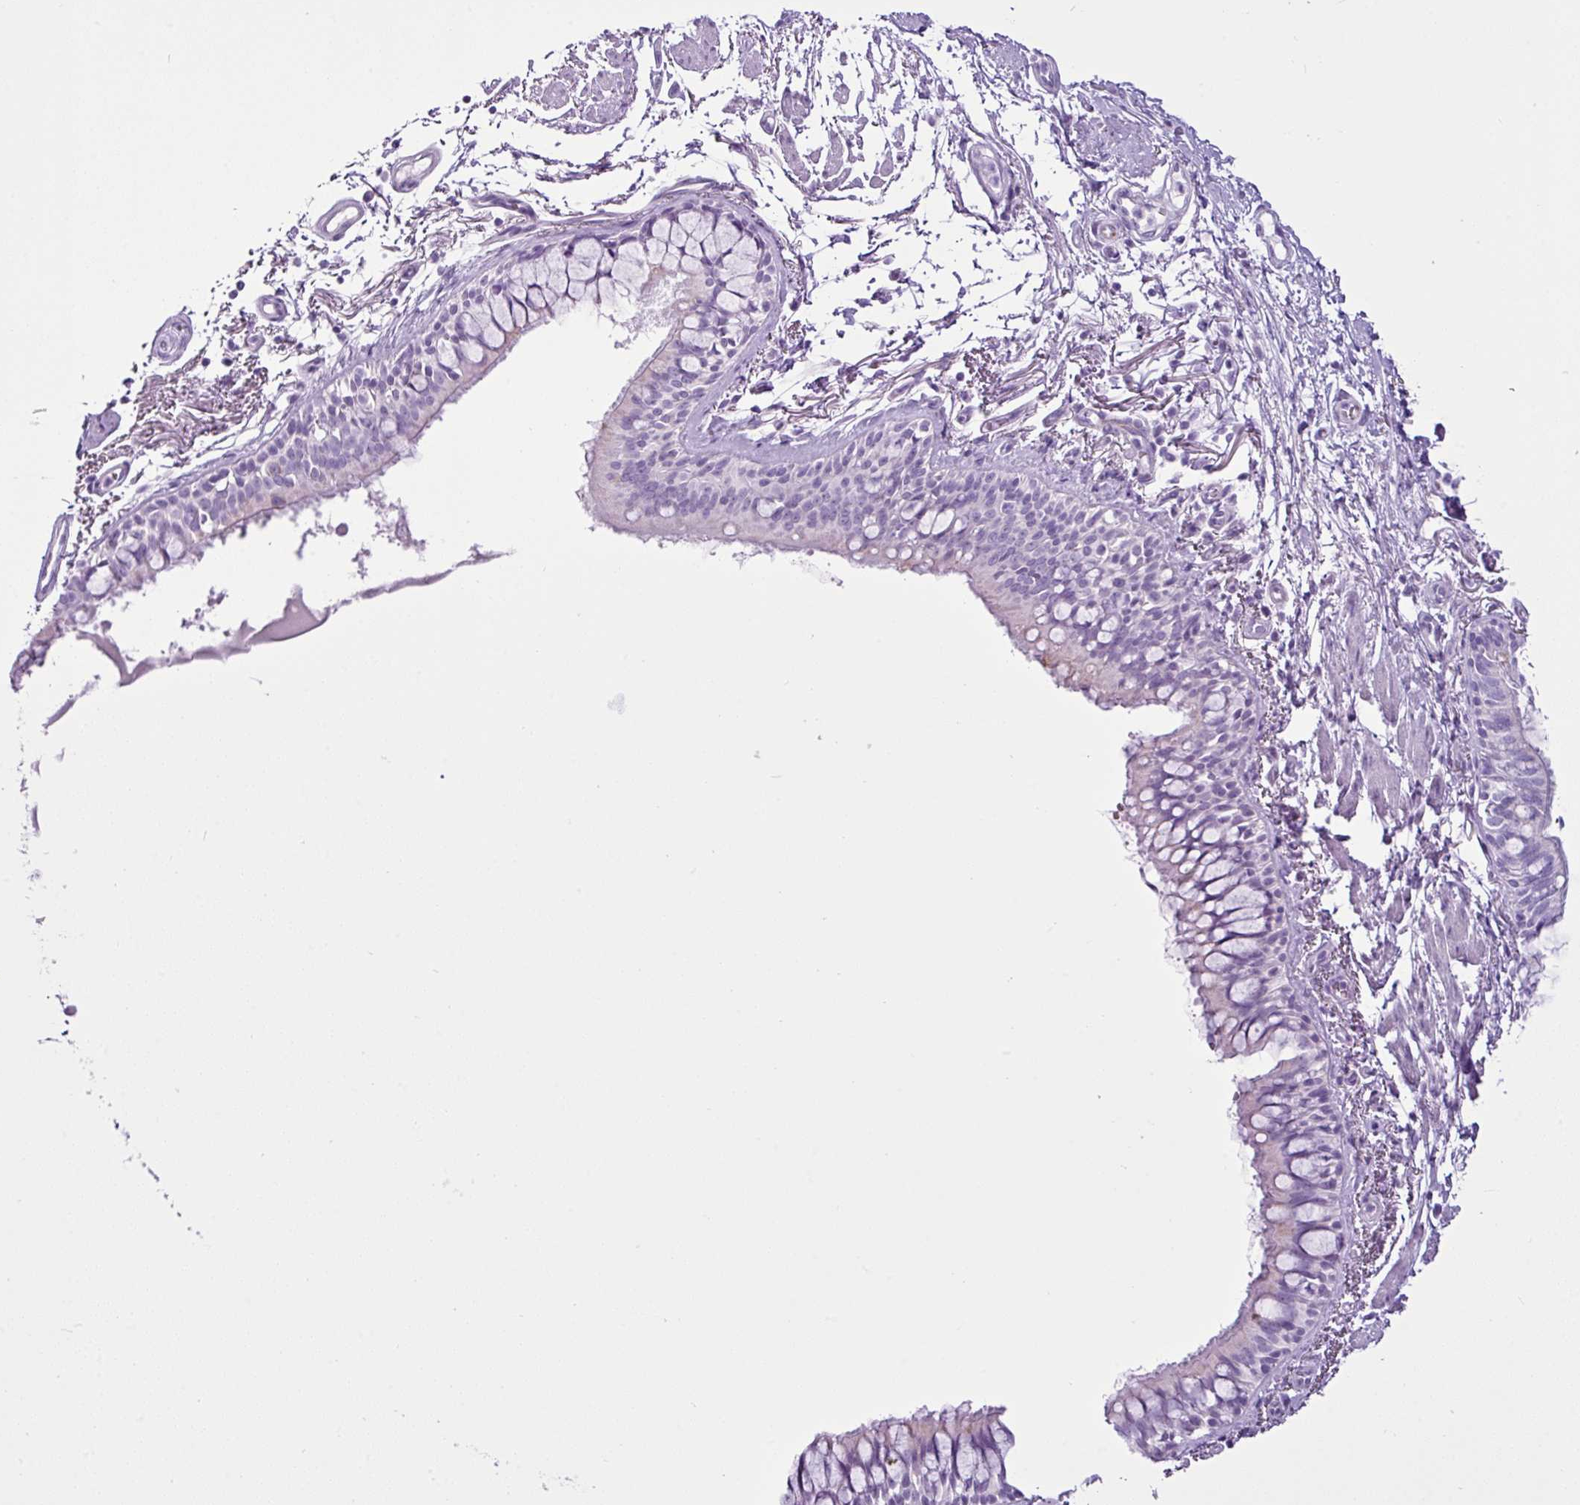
{"staining": {"intensity": "weak", "quantity": "<25%", "location": "cytoplasmic/membranous"}, "tissue": "bronchus", "cell_type": "Respiratory epithelial cells", "image_type": "normal", "snomed": [{"axis": "morphology", "description": "Normal tissue, NOS"}, {"axis": "topography", "description": "Bronchus"}], "caption": "DAB immunohistochemical staining of unremarkable bronchus shows no significant positivity in respiratory epithelial cells.", "gene": "LILRB4", "patient": {"sex": "male", "age": 70}}